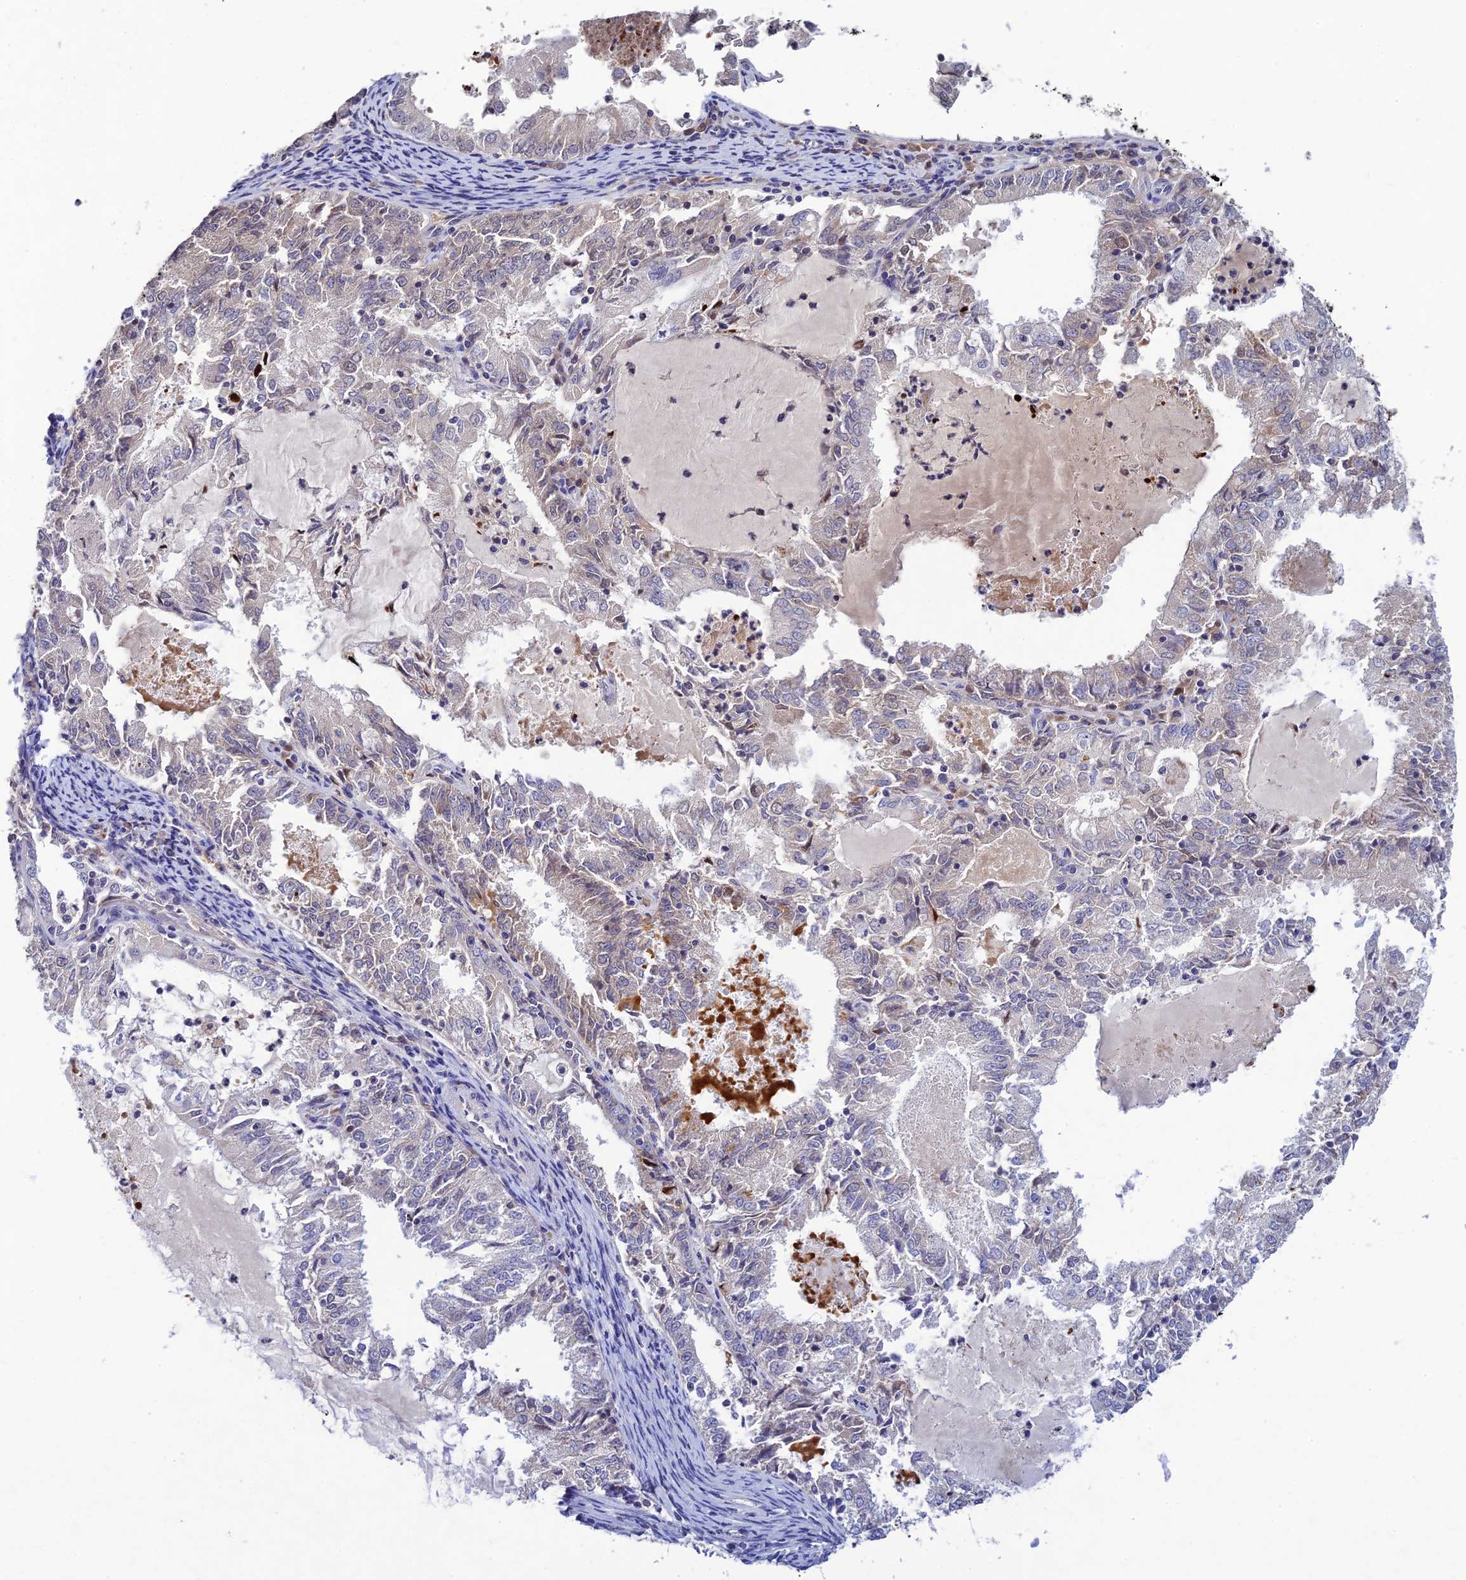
{"staining": {"intensity": "negative", "quantity": "none", "location": "none"}, "tissue": "endometrial cancer", "cell_type": "Tumor cells", "image_type": "cancer", "snomed": [{"axis": "morphology", "description": "Adenocarcinoma, NOS"}, {"axis": "topography", "description": "Endometrium"}], "caption": "There is no significant staining in tumor cells of endometrial cancer.", "gene": "CHST5", "patient": {"sex": "female", "age": 57}}